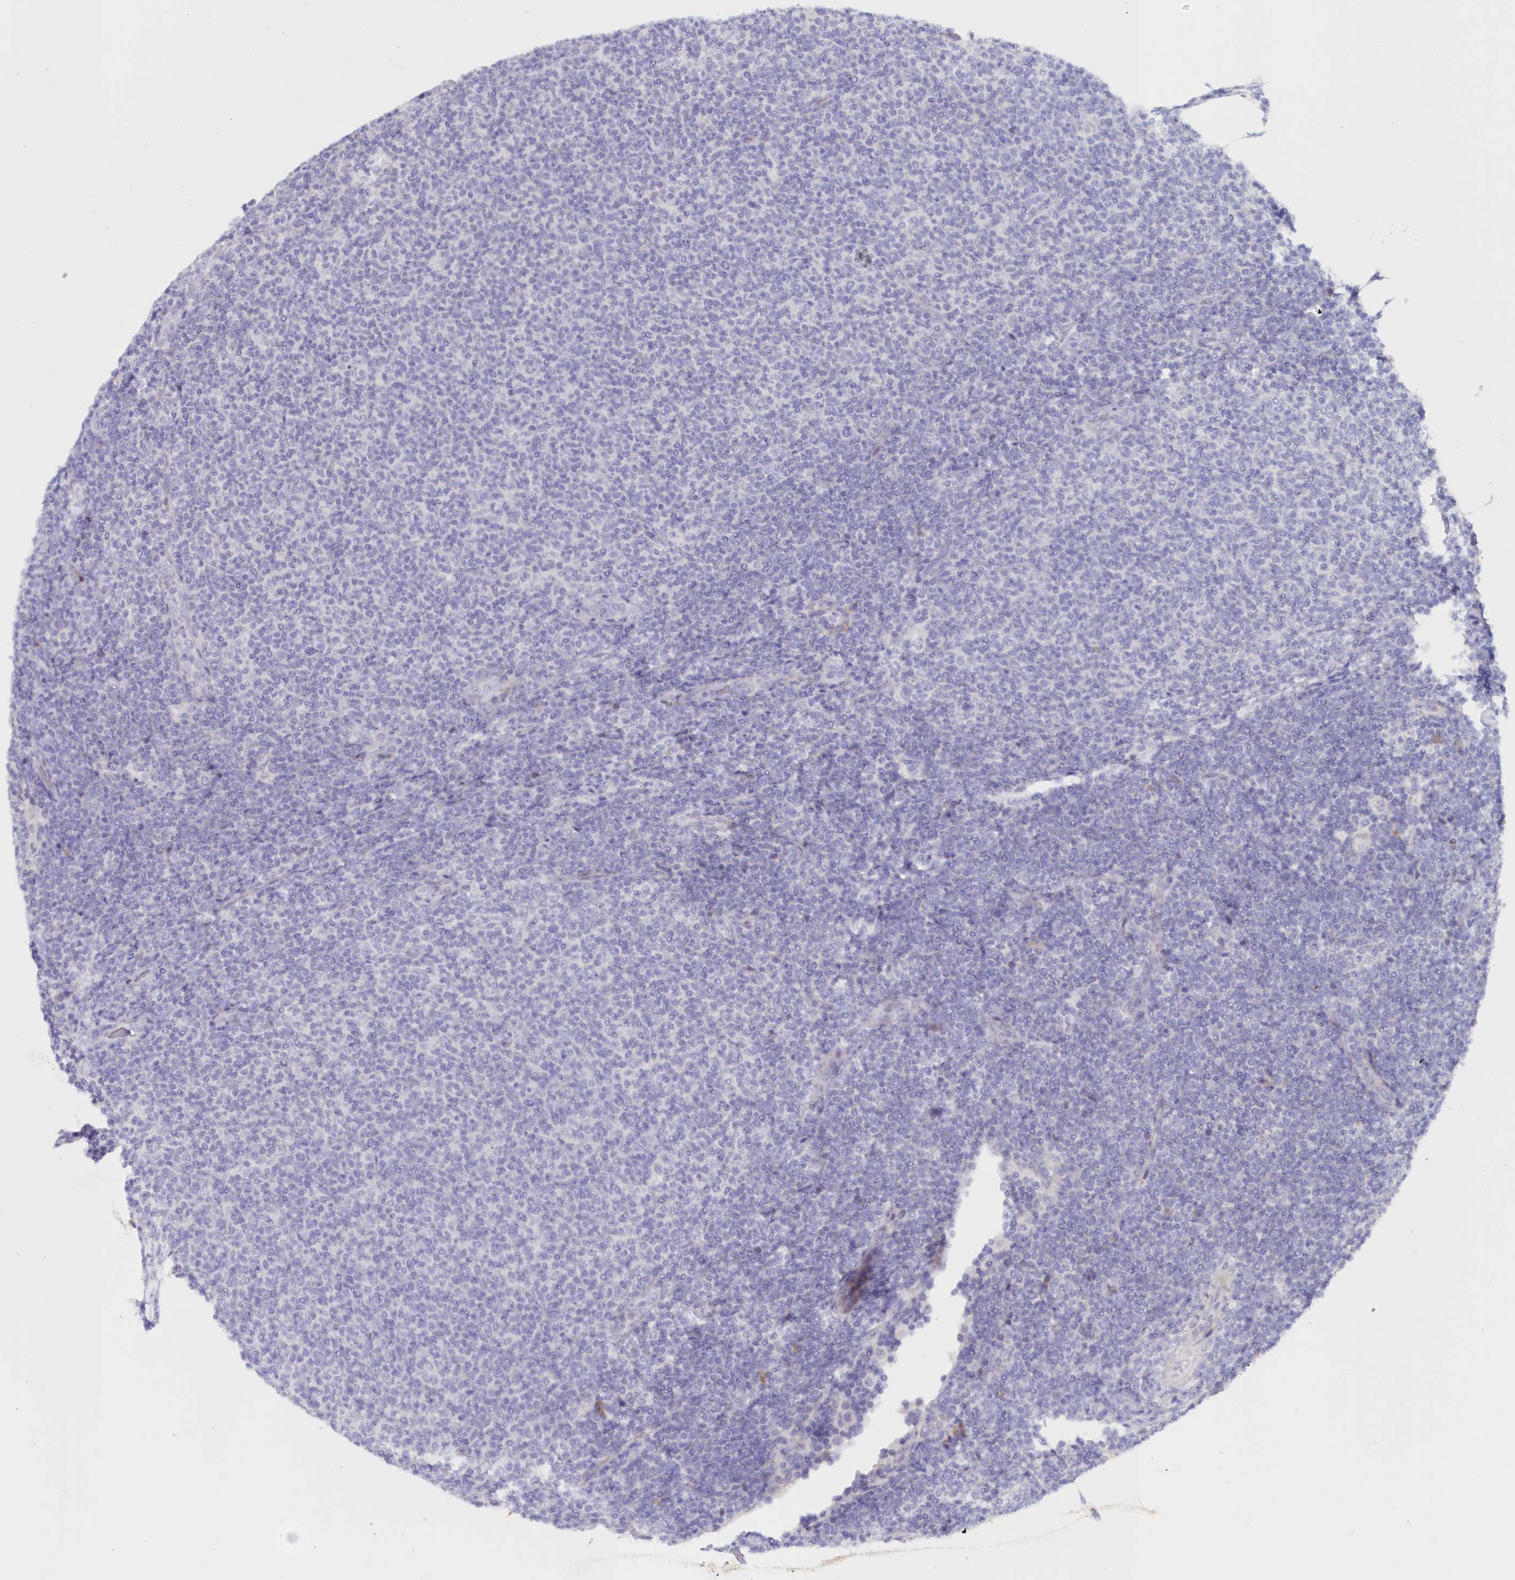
{"staining": {"intensity": "negative", "quantity": "none", "location": "none"}, "tissue": "lymphoma", "cell_type": "Tumor cells", "image_type": "cancer", "snomed": [{"axis": "morphology", "description": "Malignant lymphoma, non-Hodgkin's type, Low grade"}, {"axis": "topography", "description": "Lymph node"}], "caption": "Immunohistochemistry (IHC) micrograph of human malignant lymphoma, non-Hodgkin's type (low-grade) stained for a protein (brown), which shows no expression in tumor cells.", "gene": "SNED1", "patient": {"sex": "male", "age": 66}}